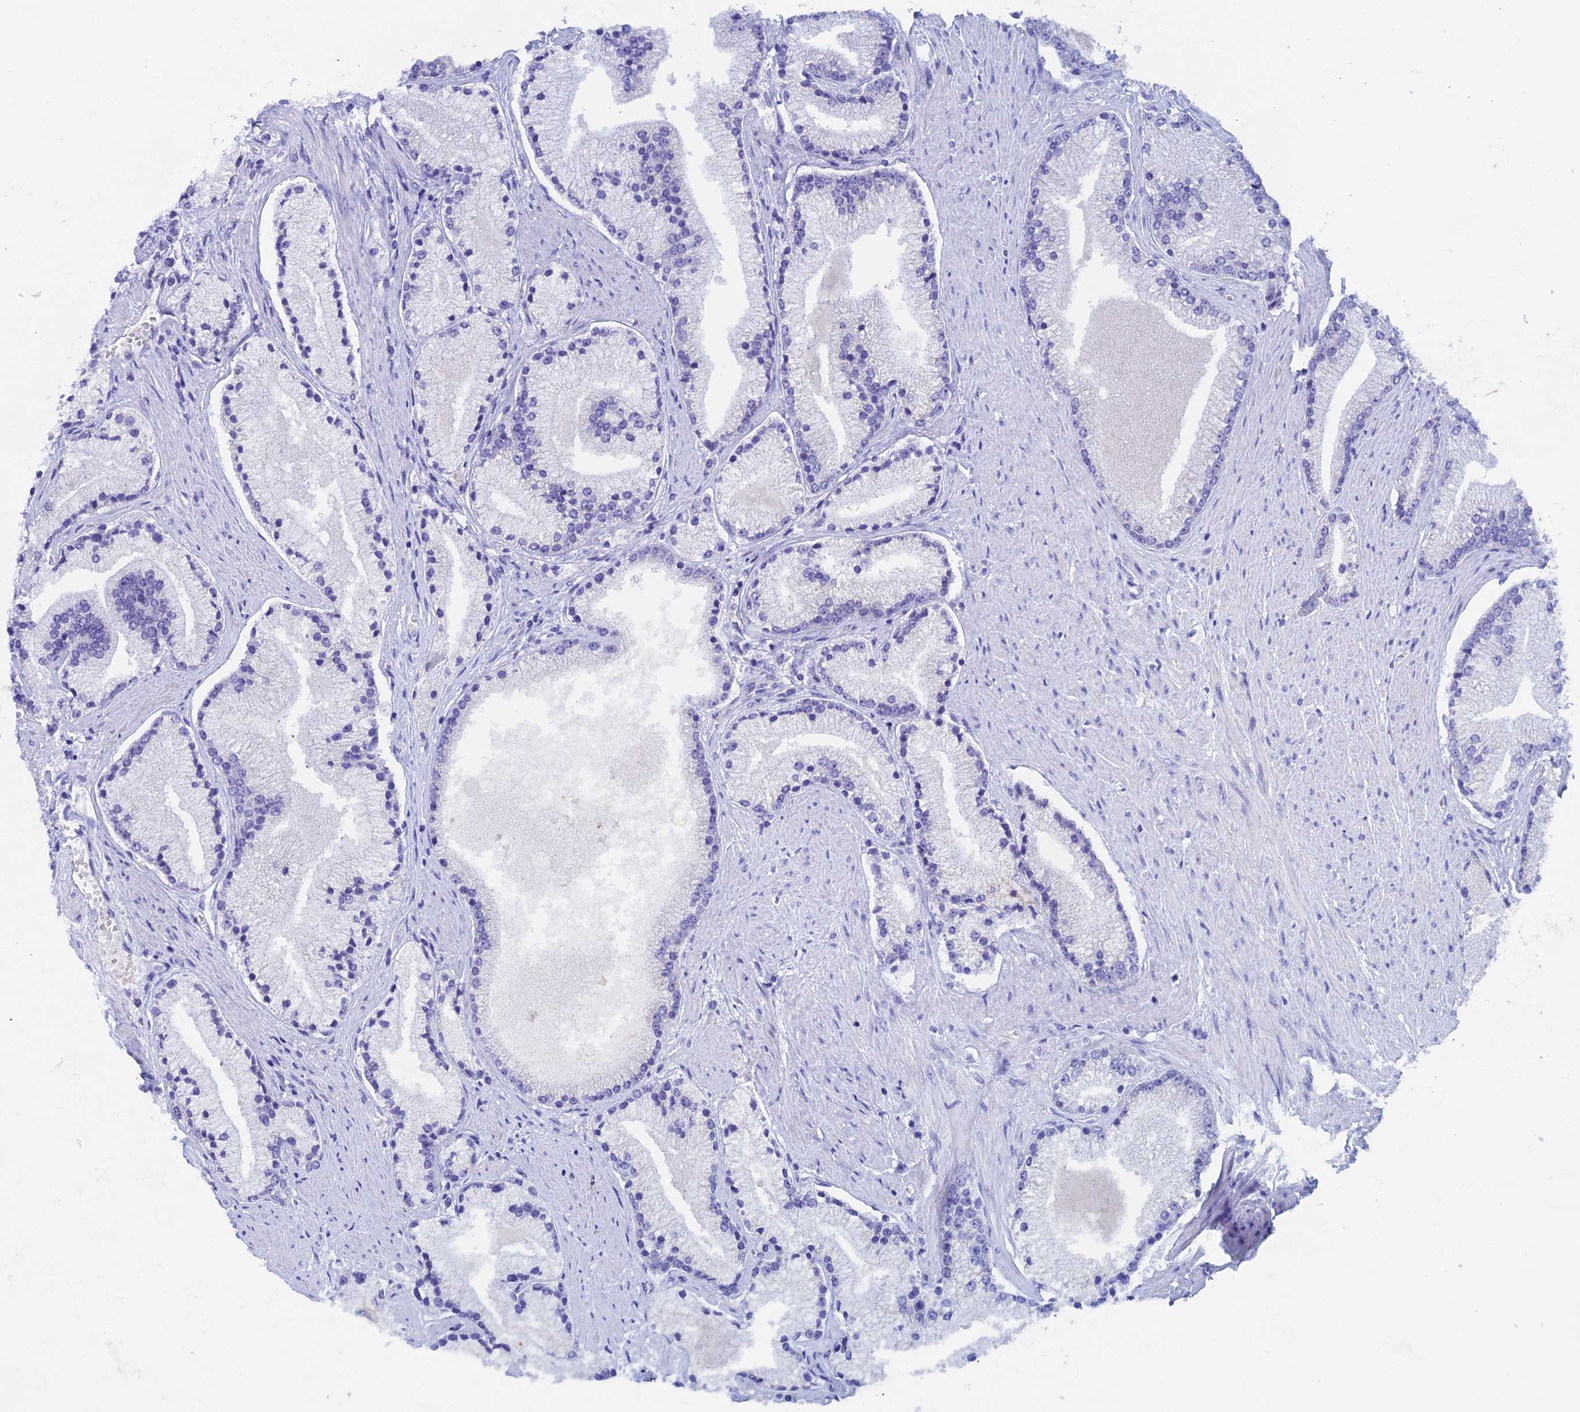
{"staining": {"intensity": "negative", "quantity": "none", "location": "none"}, "tissue": "prostate cancer", "cell_type": "Tumor cells", "image_type": "cancer", "snomed": [{"axis": "morphology", "description": "Adenocarcinoma, High grade"}, {"axis": "topography", "description": "Prostate"}], "caption": "Immunohistochemistry of prostate adenocarcinoma (high-grade) displays no staining in tumor cells.", "gene": "PSMC3IP", "patient": {"sex": "male", "age": 67}}